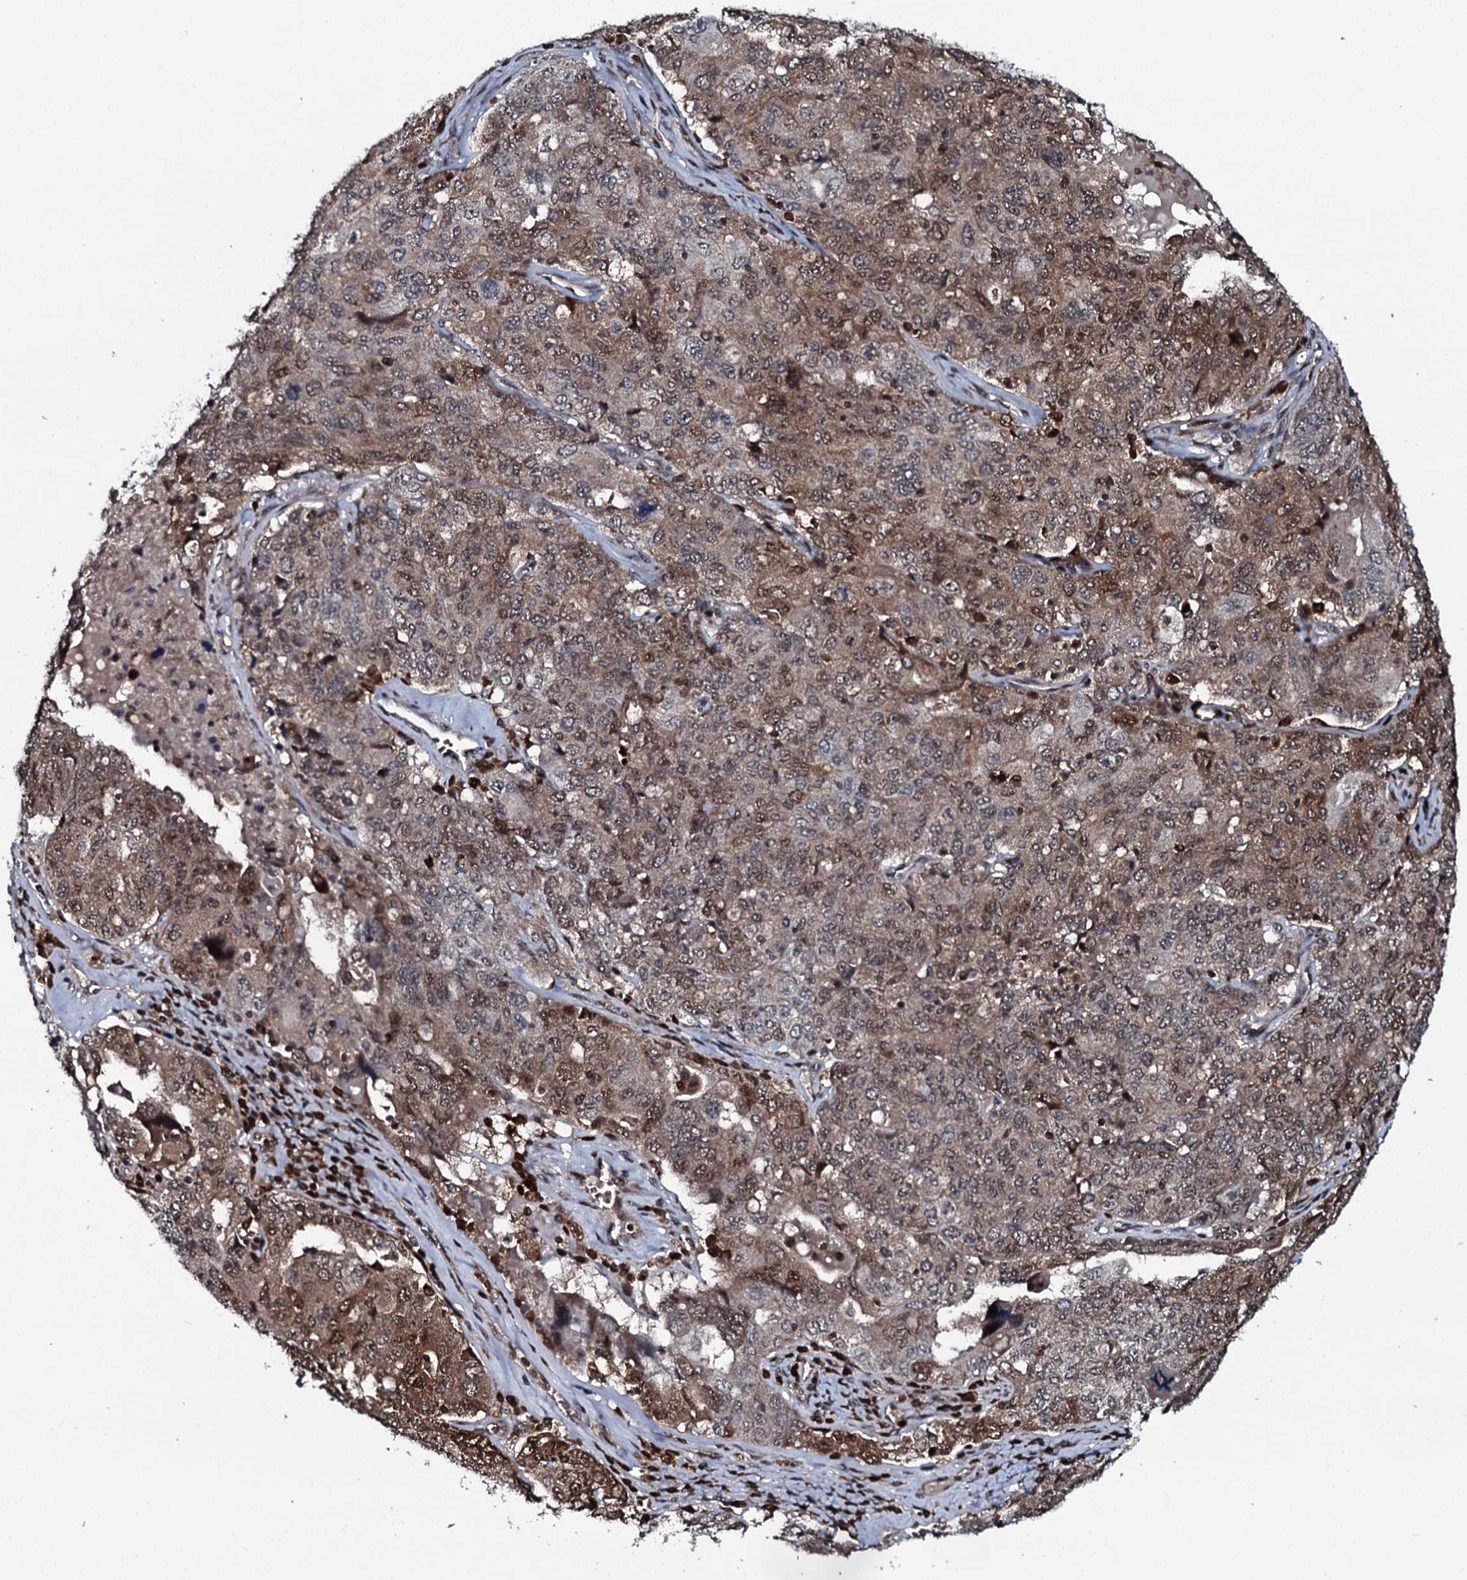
{"staining": {"intensity": "moderate", "quantity": ">75%", "location": "cytoplasmic/membranous,nuclear"}, "tissue": "ovarian cancer", "cell_type": "Tumor cells", "image_type": "cancer", "snomed": [{"axis": "morphology", "description": "Carcinoma, endometroid"}, {"axis": "topography", "description": "Ovary"}], "caption": "Immunohistochemistry (IHC) image of neoplastic tissue: endometroid carcinoma (ovarian) stained using immunohistochemistry (IHC) reveals medium levels of moderate protein expression localized specifically in the cytoplasmic/membranous and nuclear of tumor cells, appearing as a cytoplasmic/membranous and nuclear brown color.", "gene": "HDDC3", "patient": {"sex": "female", "age": 62}}